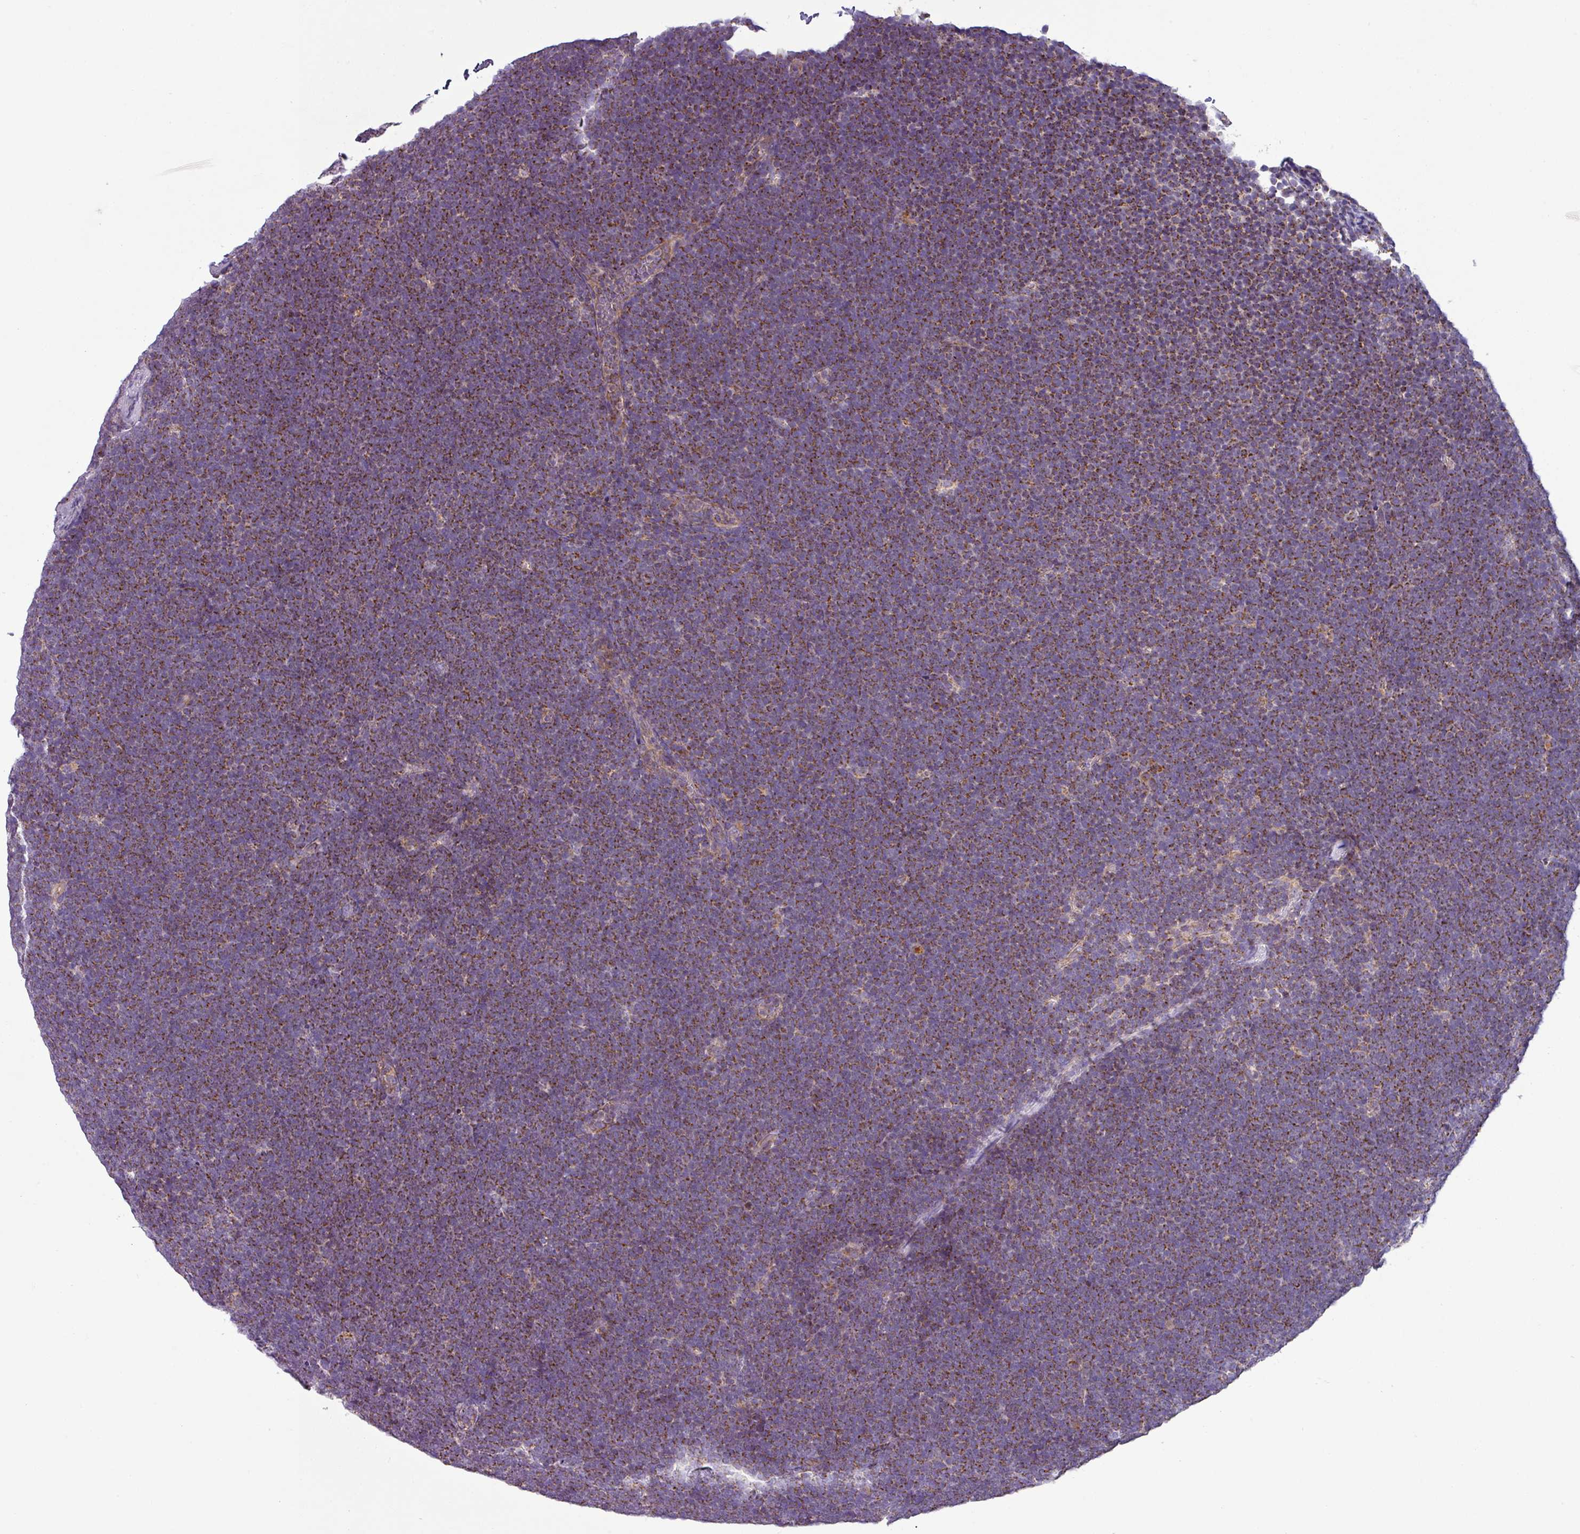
{"staining": {"intensity": "moderate", "quantity": ">75%", "location": "cytoplasmic/membranous"}, "tissue": "lymphoma", "cell_type": "Tumor cells", "image_type": "cancer", "snomed": [{"axis": "morphology", "description": "Malignant lymphoma, non-Hodgkin's type, High grade"}, {"axis": "topography", "description": "Lymph node"}], "caption": "Lymphoma stained with immunohistochemistry (IHC) reveals moderate cytoplasmic/membranous positivity in approximately >75% of tumor cells.", "gene": "PNMA6A", "patient": {"sex": "male", "age": 13}}